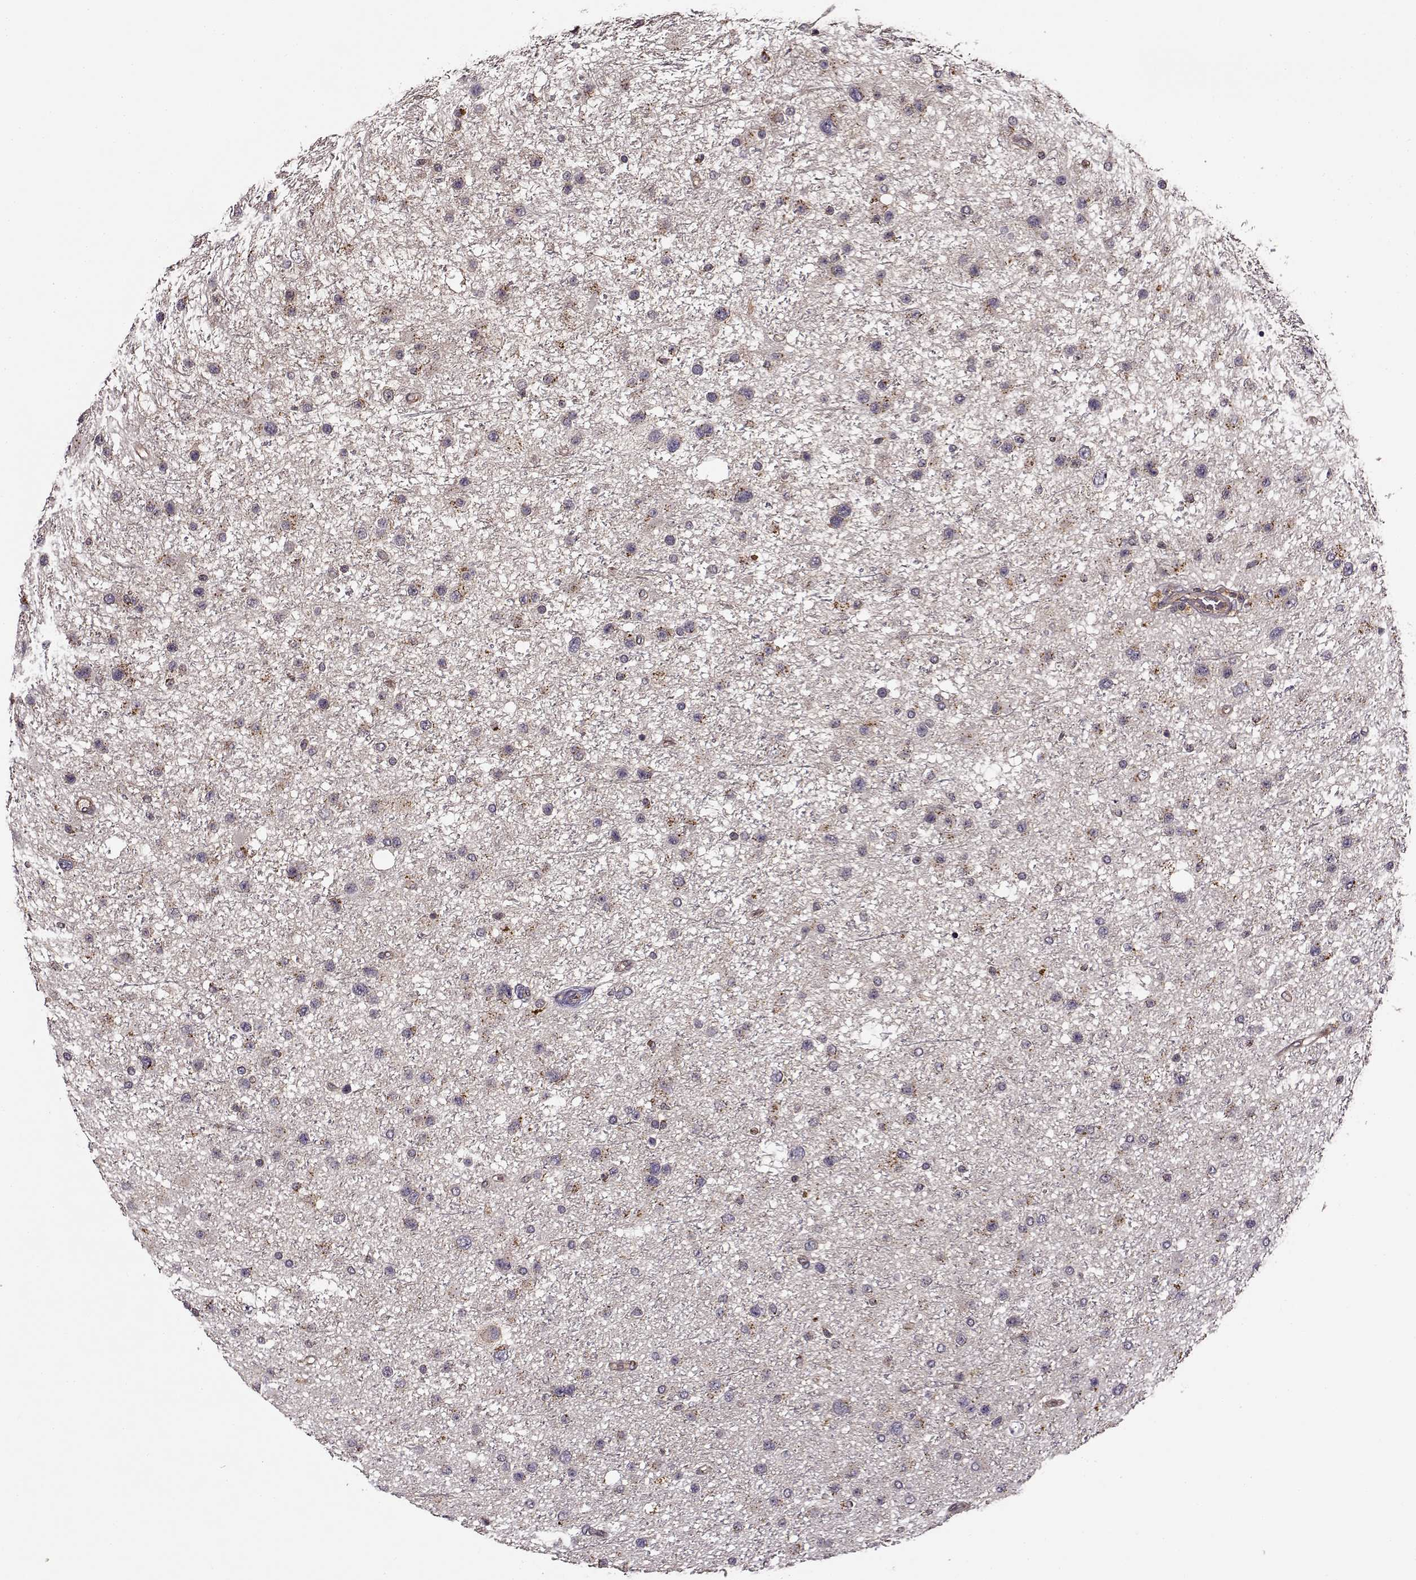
{"staining": {"intensity": "negative", "quantity": "none", "location": "none"}, "tissue": "glioma", "cell_type": "Tumor cells", "image_type": "cancer", "snomed": [{"axis": "morphology", "description": "Glioma, malignant, Low grade"}, {"axis": "topography", "description": "Brain"}], "caption": "The immunohistochemistry (IHC) histopathology image has no significant positivity in tumor cells of glioma tissue.", "gene": "IFRD2", "patient": {"sex": "female", "age": 32}}